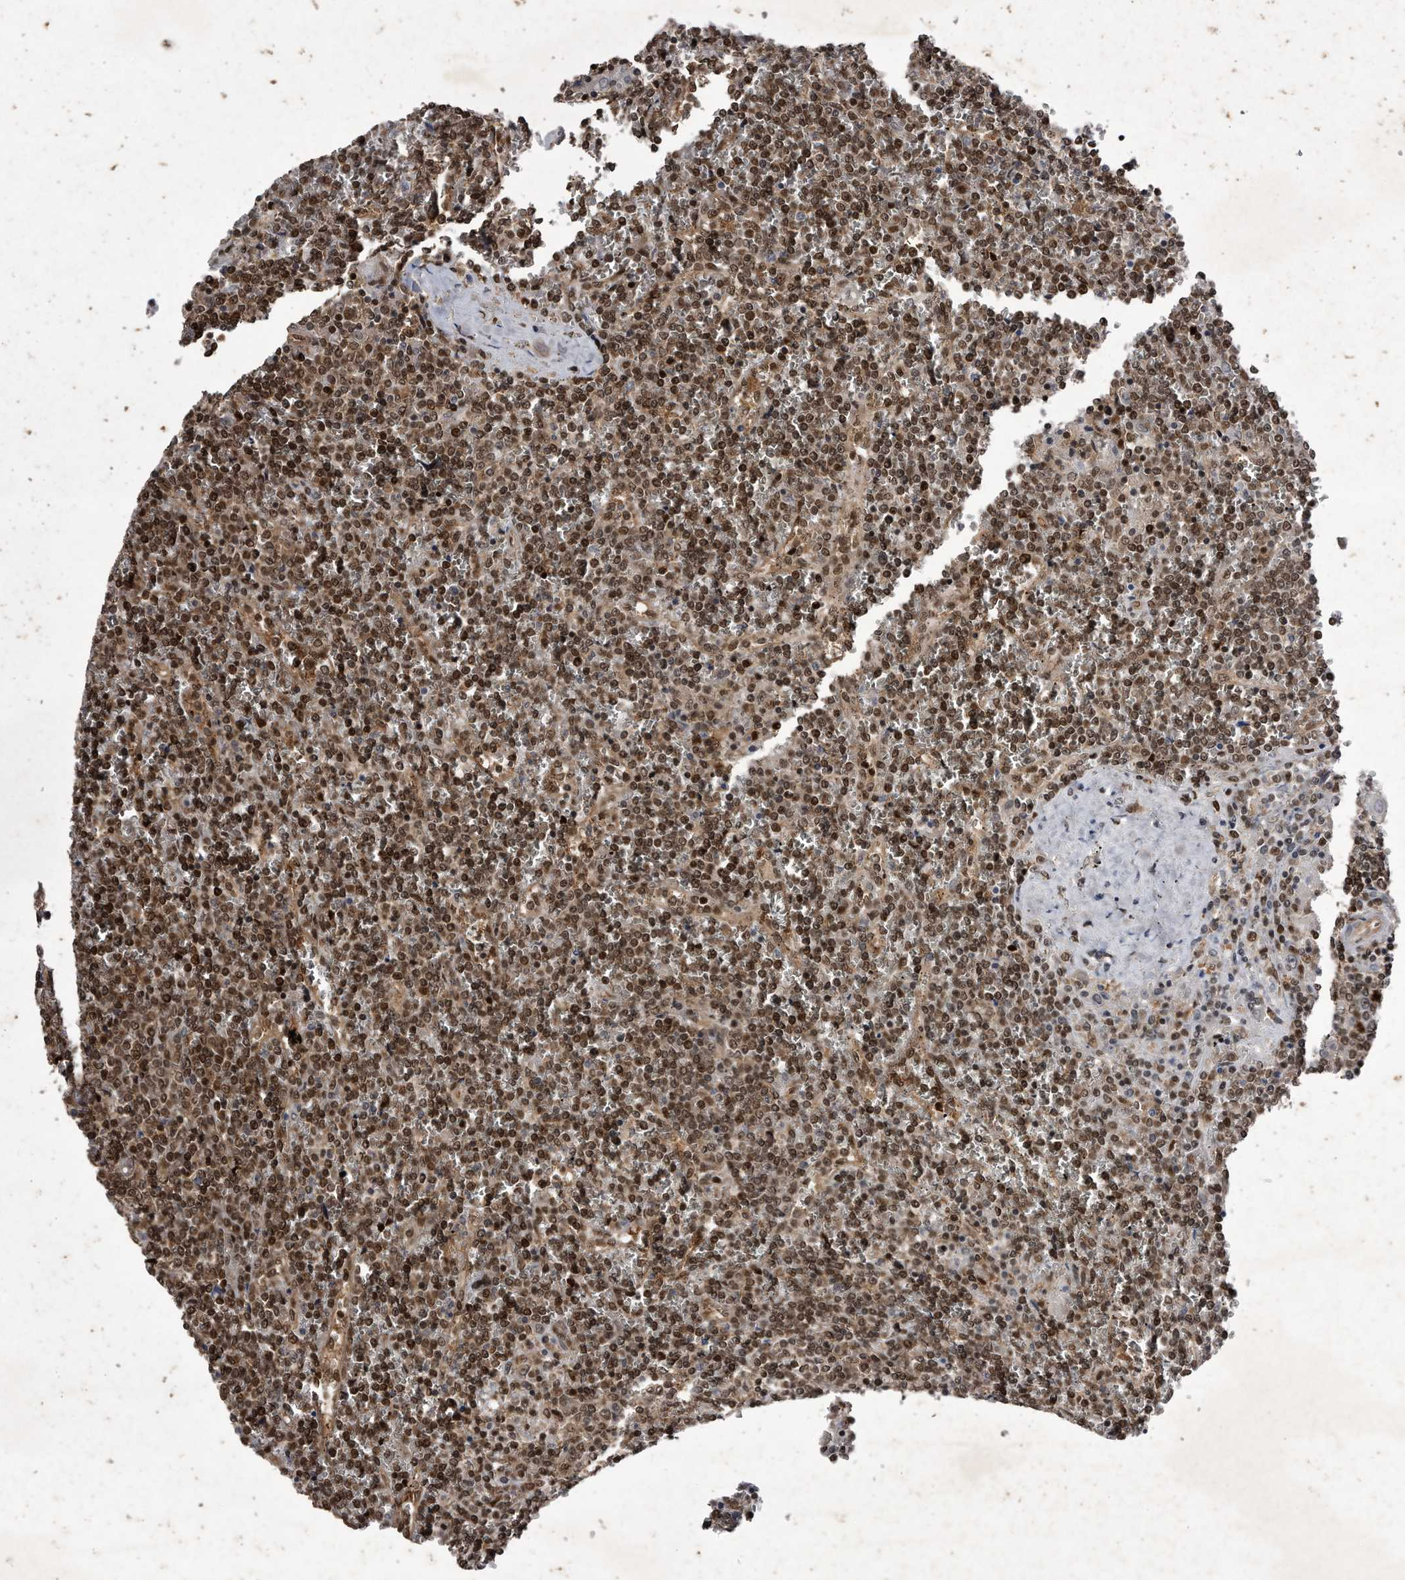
{"staining": {"intensity": "moderate", "quantity": ">75%", "location": "nuclear"}, "tissue": "lymphoma", "cell_type": "Tumor cells", "image_type": "cancer", "snomed": [{"axis": "morphology", "description": "Malignant lymphoma, non-Hodgkin's type, Low grade"}, {"axis": "topography", "description": "Spleen"}], "caption": "This micrograph displays immunohistochemistry (IHC) staining of human low-grade malignant lymphoma, non-Hodgkin's type, with medium moderate nuclear positivity in approximately >75% of tumor cells.", "gene": "RAD23B", "patient": {"sex": "female", "age": 19}}